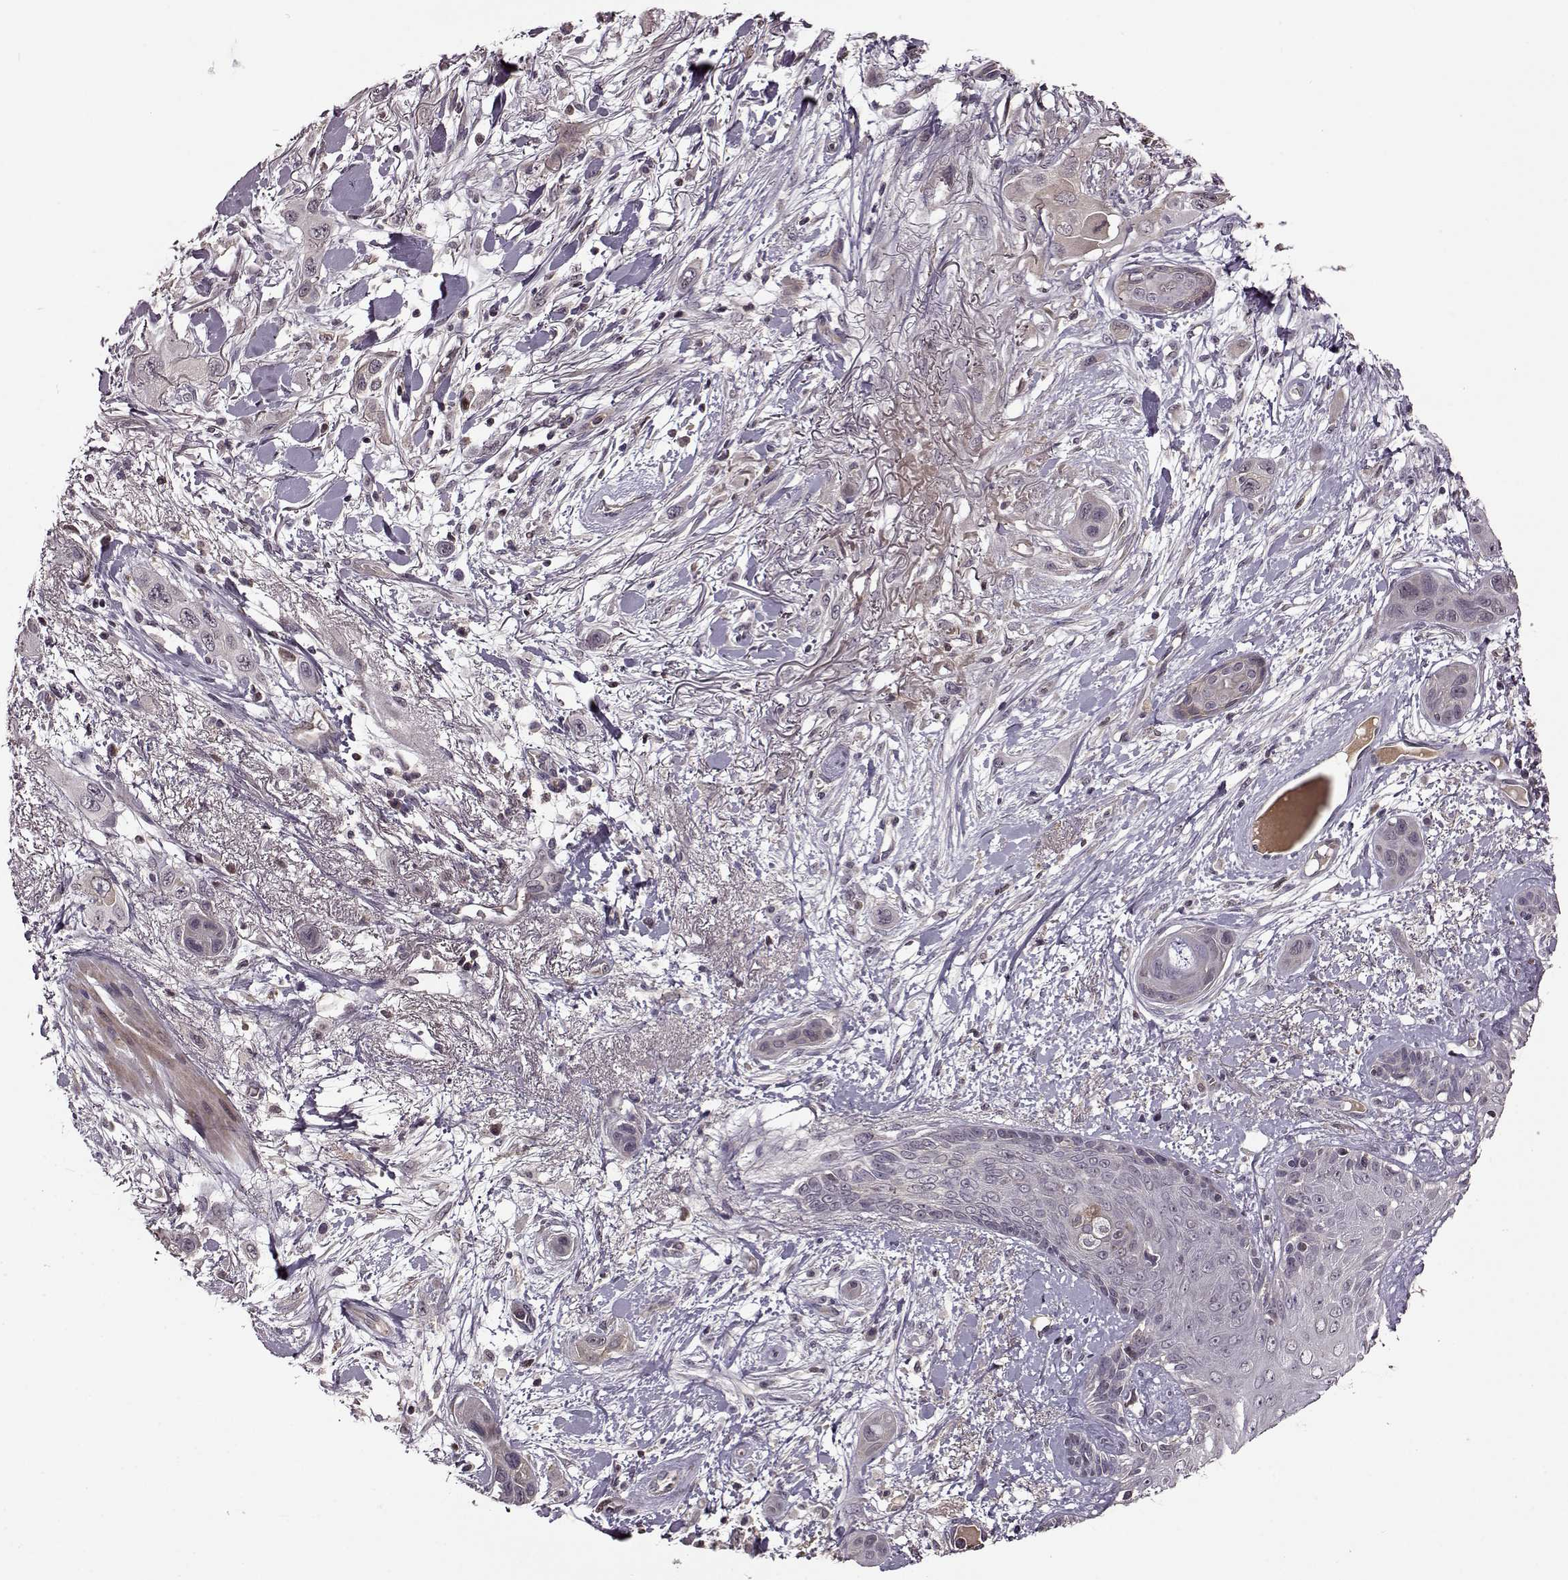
{"staining": {"intensity": "negative", "quantity": "none", "location": "none"}, "tissue": "skin cancer", "cell_type": "Tumor cells", "image_type": "cancer", "snomed": [{"axis": "morphology", "description": "Squamous cell carcinoma, NOS"}, {"axis": "topography", "description": "Skin"}], "caption": "Immunohistochemistry micrograph of squamous cell carcinoma (skin) stained for a protein (brown), which shows no positivity in tumor cells.", "gene": "MAIP1", "patient": {"sex": "male", "age": 79}}